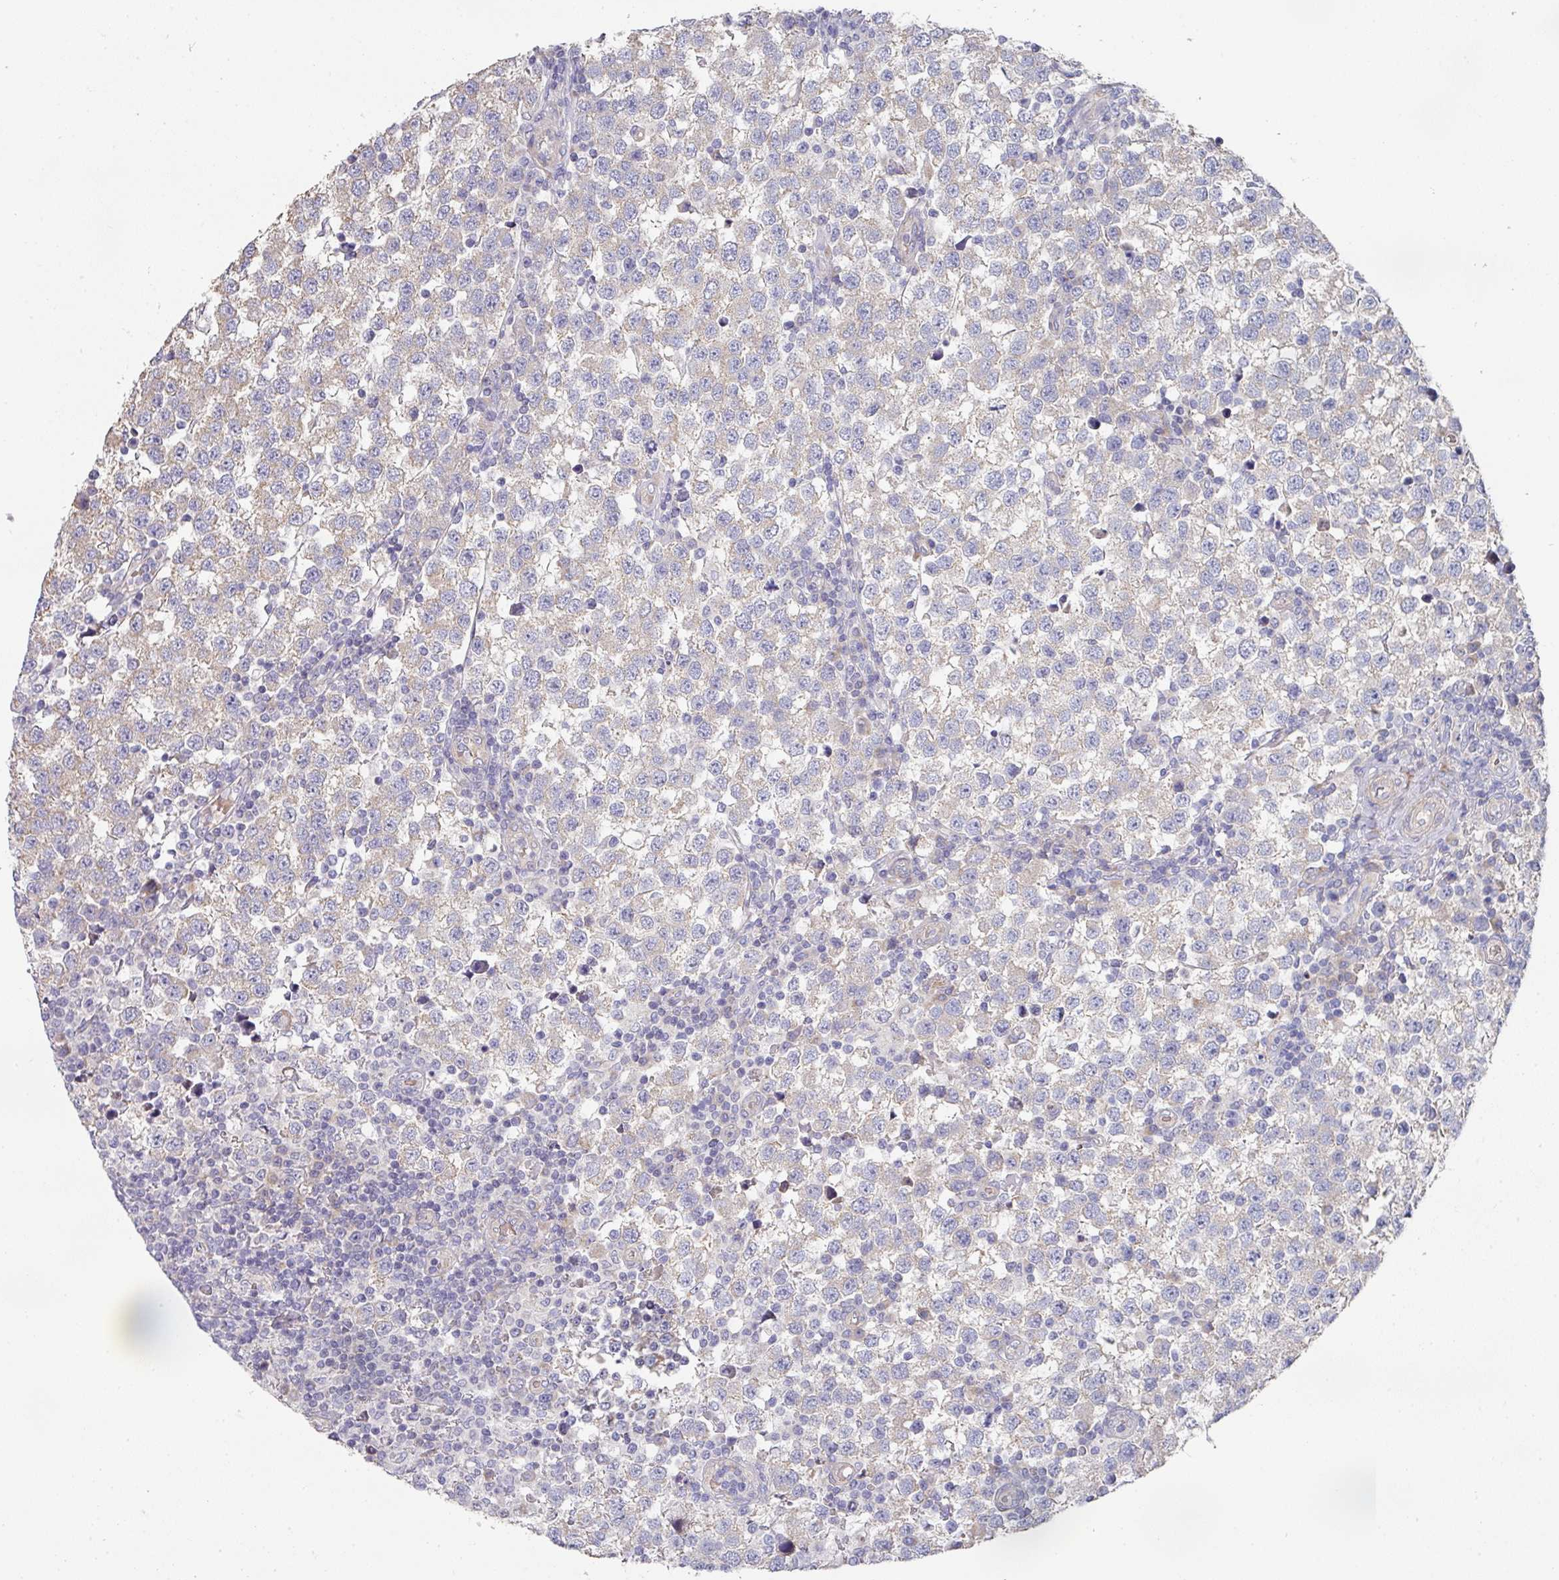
{"staining": {"intensity": "negative", "quantity": "none", "location": "none"}, "tissue": "testis cancer", "cell_type": "Tumor cells", "image_type": "cancer", "snomed": [{"axis": "morphology", "description": "Seminoma, NOS"}, {"axis": "topography", "description": "Testis"}], "caption": "Immunohistochemistry photomicrograph of testis cancer (seminoma) stained for a protein (brown), which demonstrates no expression in tumor cells.", "gene": "PYROXD2", "patient": {"sex": "male", "age": 34}}